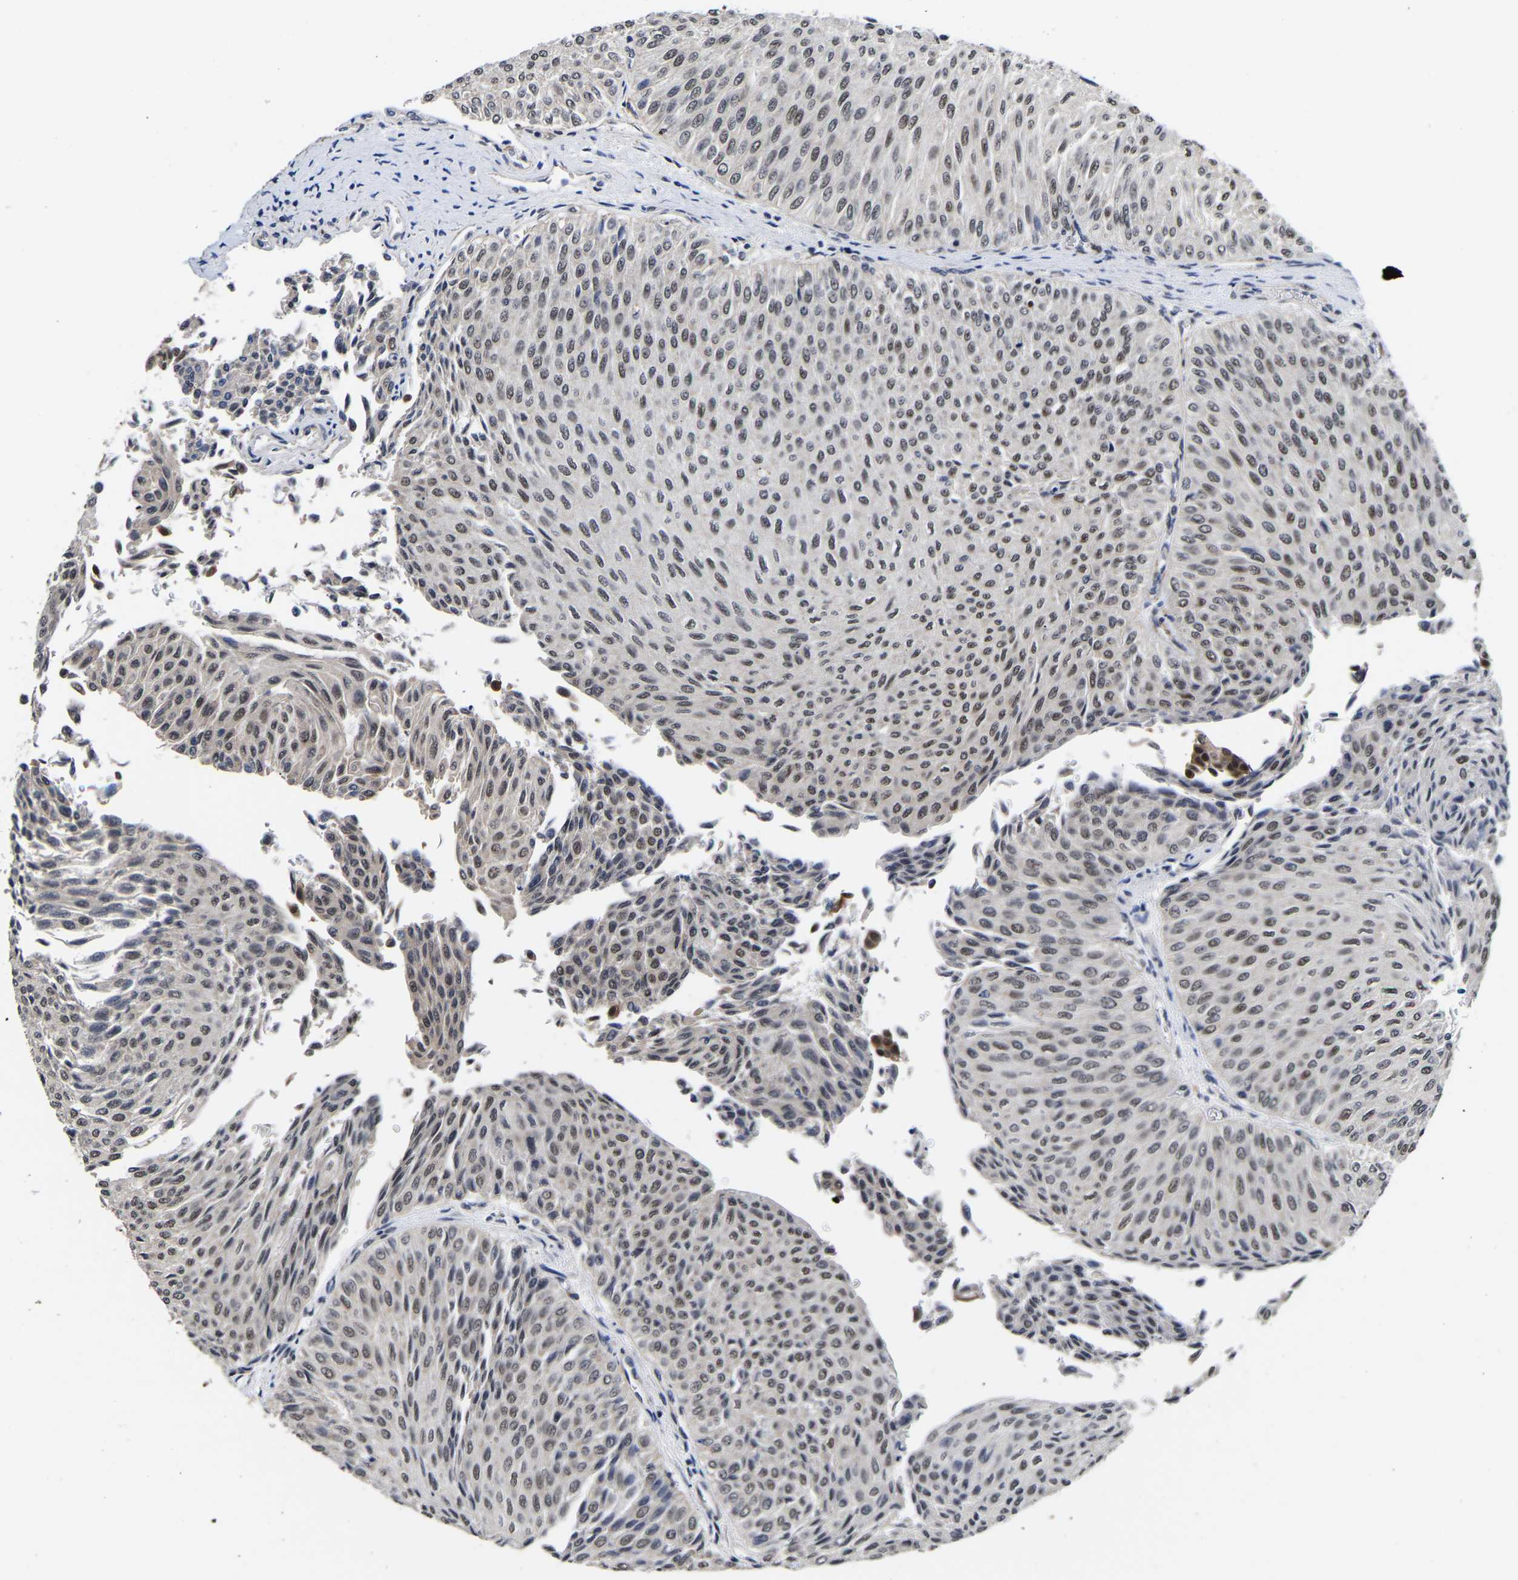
{"staining": {"intensity": "weak", "quantity": ">75%", "location": "nuclear"}, "tissue": "urothelial cancer", "cell_type": "Tumor cells", "image_type": "cancer", "snomed": [{"axis": "morphology", "description": "Urothelial carcinoma, Low grade"}, {"axis": "topography", "description": "Urinary bladder"}], "caption": "High-power microscopy captured an immunohistochemistry (IHC) micrograph of urothelial cancer, revealing weak nuclear staining in about >75% of tumor cells. The staining was performed using DAB to visualize the protein expression in brown, while the nuclei were stained in blue with hematoxylin (Magnification: 20x).", "gene": "METTL16", "patient": {"sex": "male", "age": 78}}